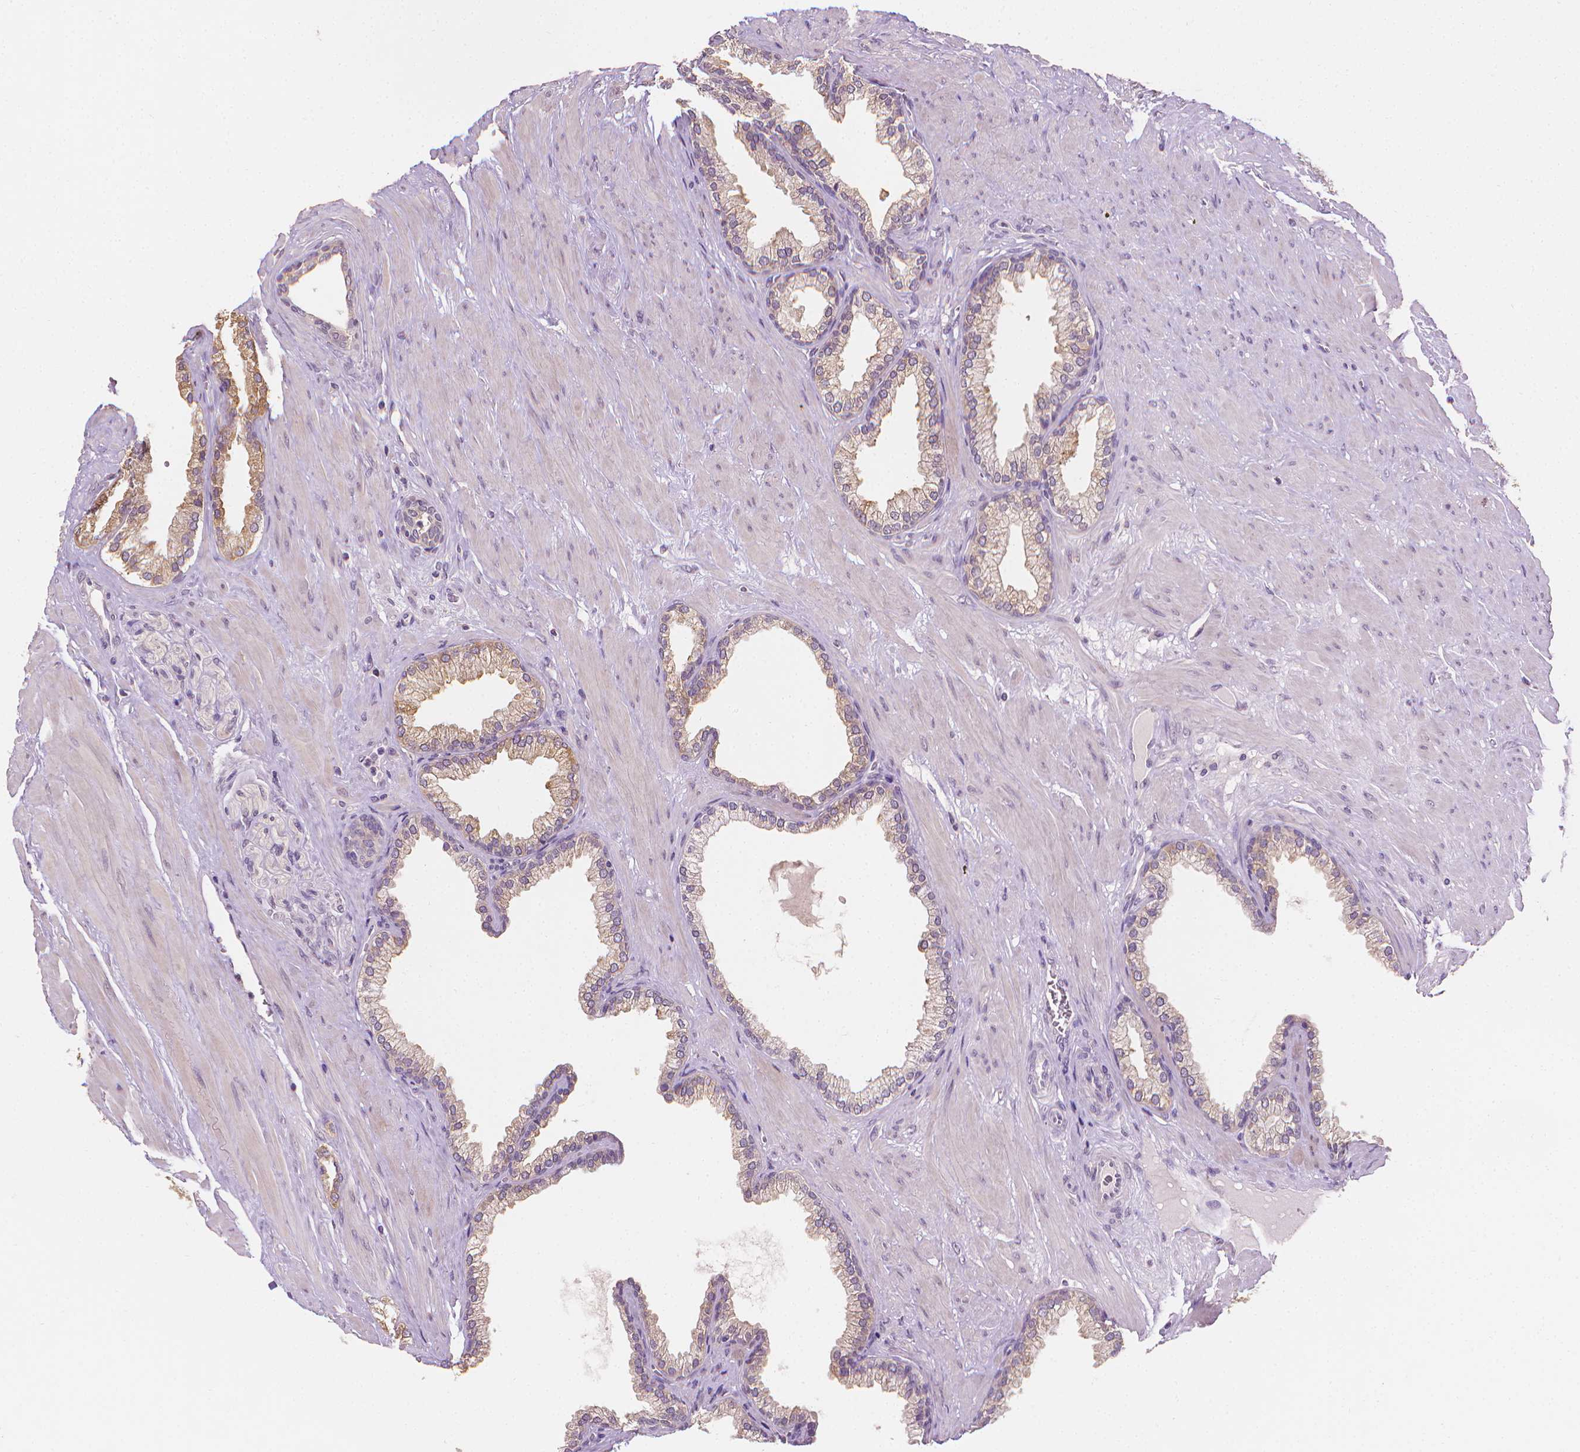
{"staining": {"intensity": "weak", "quantity": "25%-75%", "location": "cytoplasmic/membranous"}, "tissue": "prostate cancer", "cell_type": "Tumor cells", "image_type": "cancer", "snomed": [{"axis": "morphology", "description": "Adenocarcinoma, High grade"}, {"axis": "topography", "description": "Prostate"}], "caption": "High-power microscopy captured an immunohistochemistry photomicrograph of prostate cancer, revealing weak cytoplasmic/membranous positivity in approximately 25%-75% of tumor cells. Nuclei are stained in blue.", "gene": "FASN", "patient": {"sex": "male", "age": 68}}